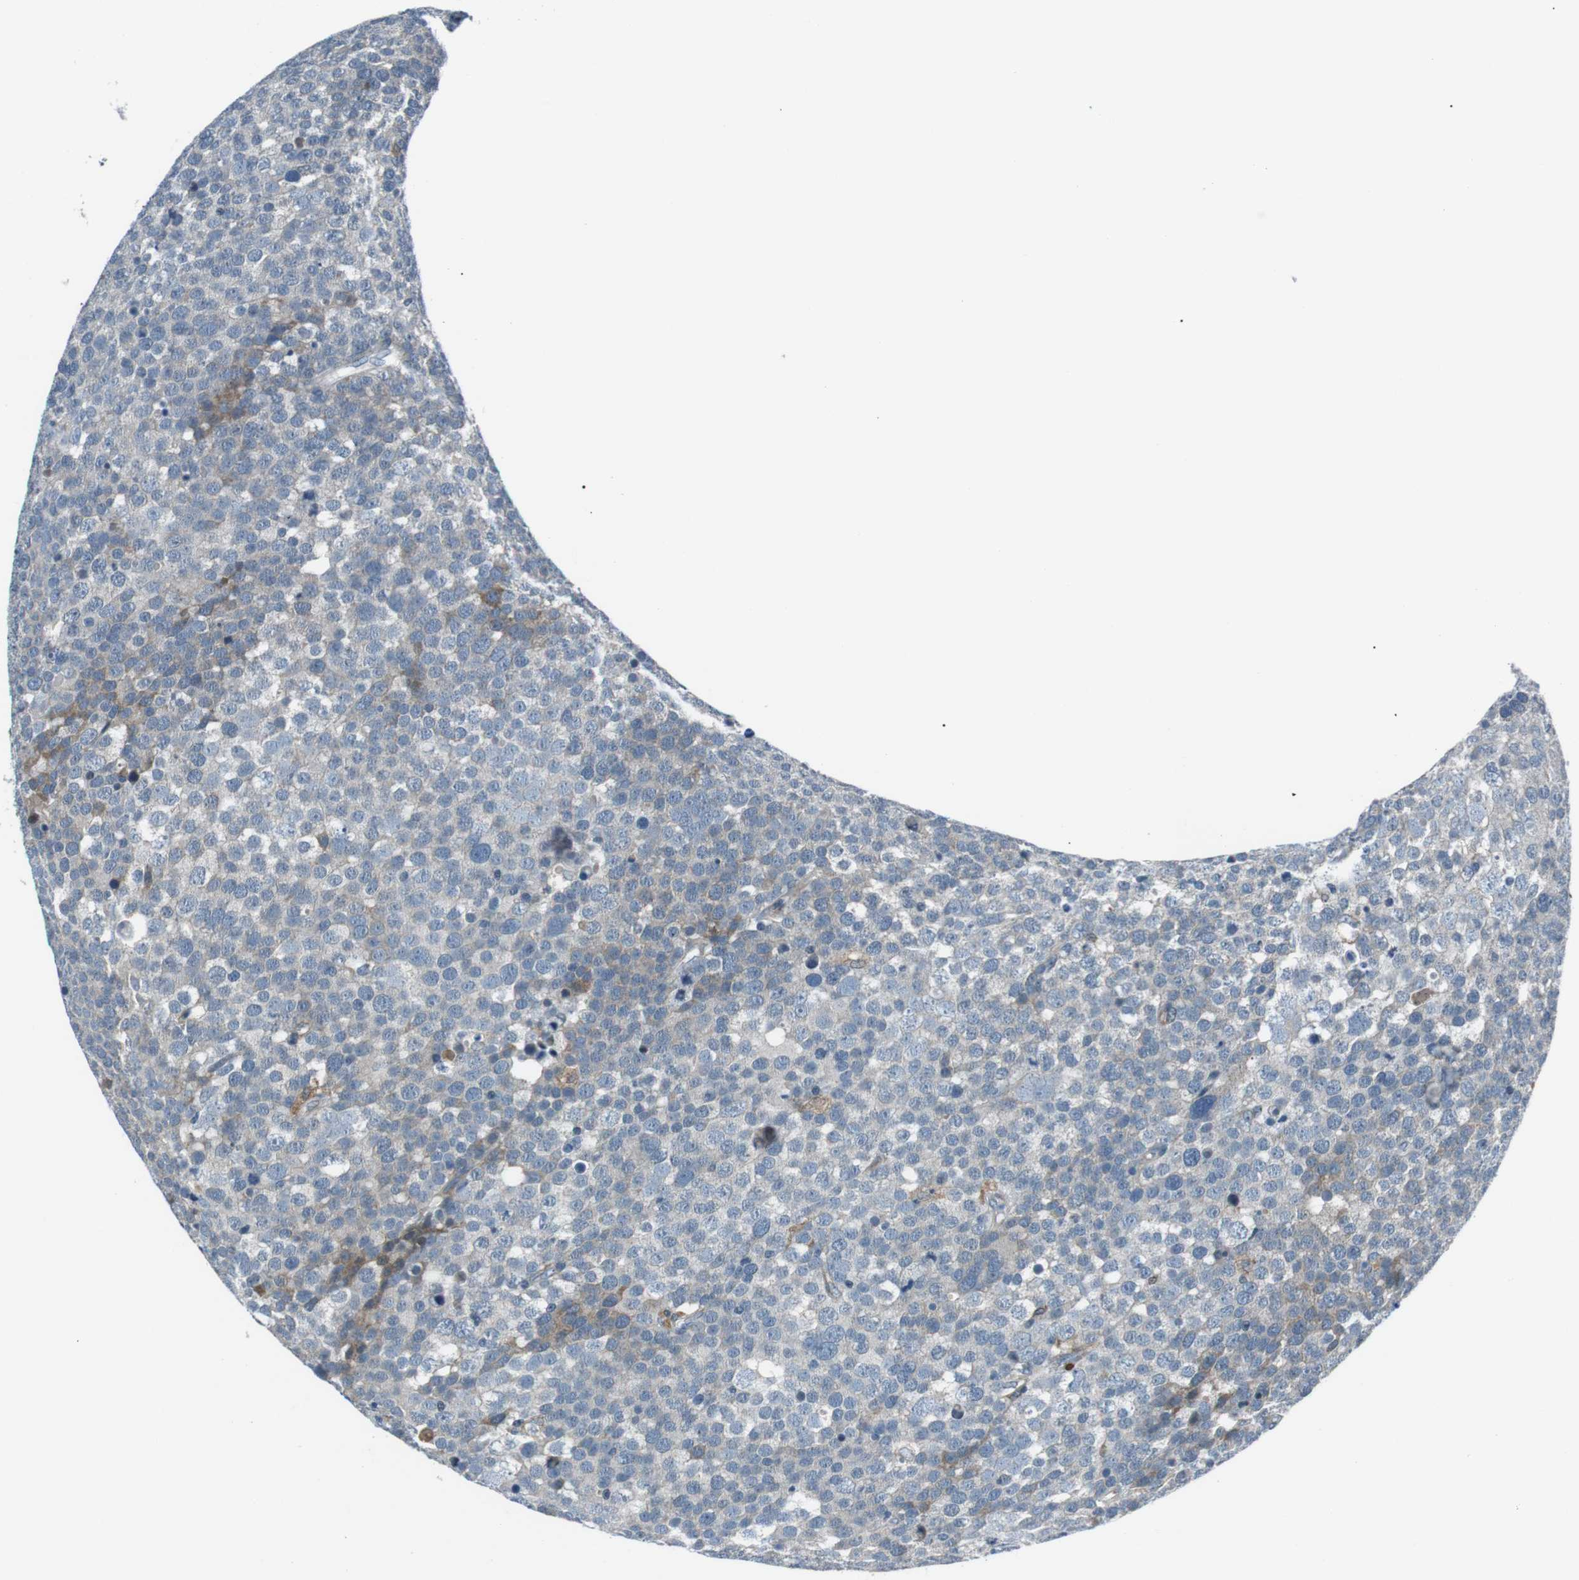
{"staining": {"intensity": "negative", "quantity": "none", "location": "none"}, "tissue": "testis cancer", "cell_type": "Tumor cells", "image_type": "cancer", "snomed": [{"axis": "morphology", "description": "Seminoma, NOS"}, {"axis": "topography", "description": "Testis"}], "caption": "IHC photomicrograph of testis seminoma stained for a protein (brown), which shows no staining in tumor cells.", "gene": "BLNK", "patient": {"sex": "male", "age": 71}}